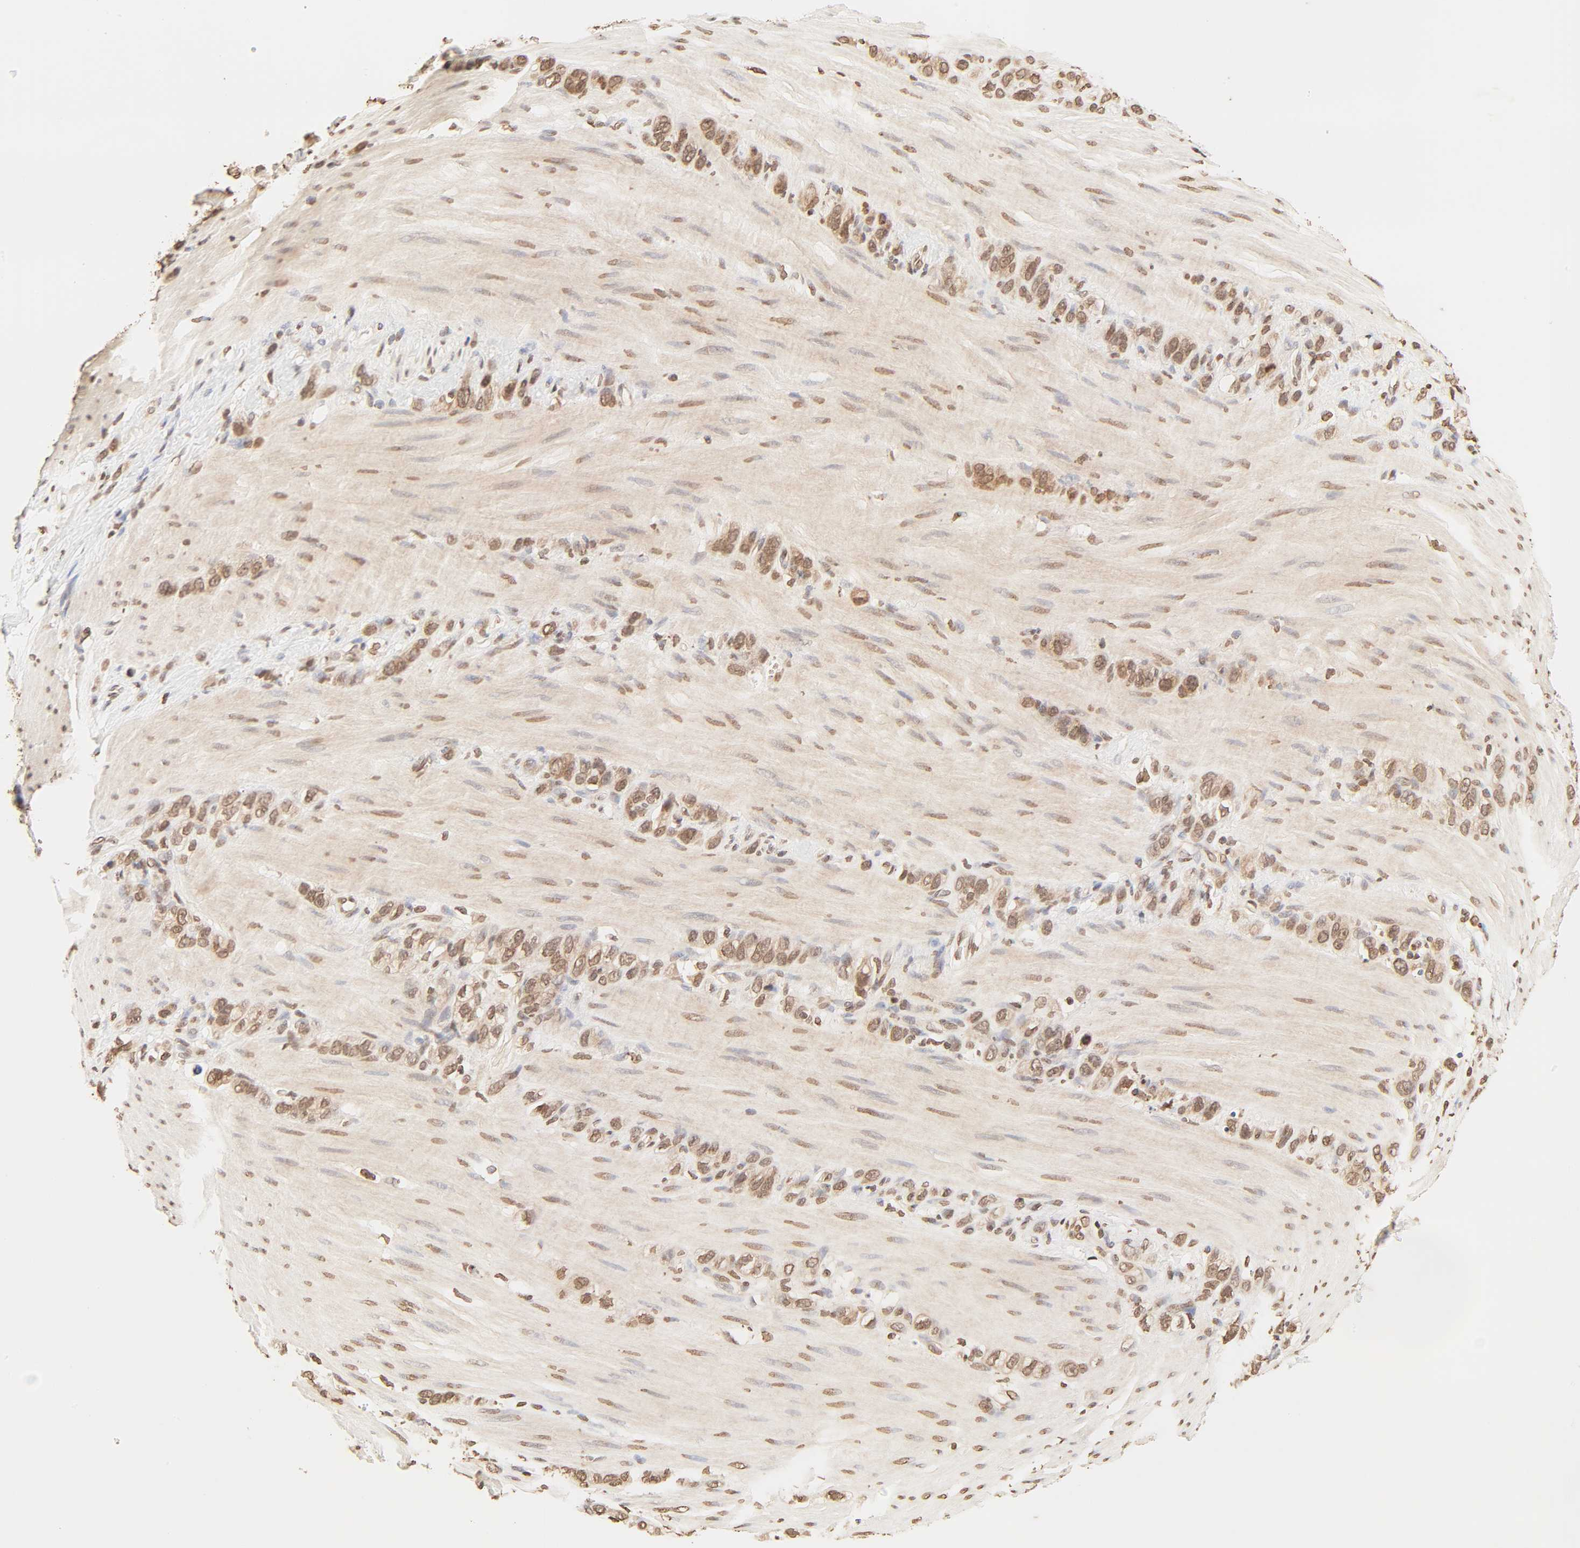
{"staining": {"intensity": "moderate", "quantity": ">75%", "location": "cytoplasmic/membranous,nuclear"}, "tissue": "stomach cancer", "cell_type": "Tumor cells", "image_type": "cancer", "snomed": [{"axis": "morphology", "description": "Normal tissue, NOS"}, {"axis": "morphology", "description": "Adenocarcinoma, NOS"}, {"axis": "morphology", "description": "Adenocarcinoma, High grade"}, {"axis": "topography", "description": "Stomach, upper"}, {"axis": "topography", "description": "Stomach"}], "caption": "This histopathology image displays IHC staining of human adenocarcinoma (stomach), with medium moderate cytoplasmic/membranous and nuclear expression in about >75% of tumor cells.", "gene": "TBL1X", "patient": {"sex": "female", "age": 65}}